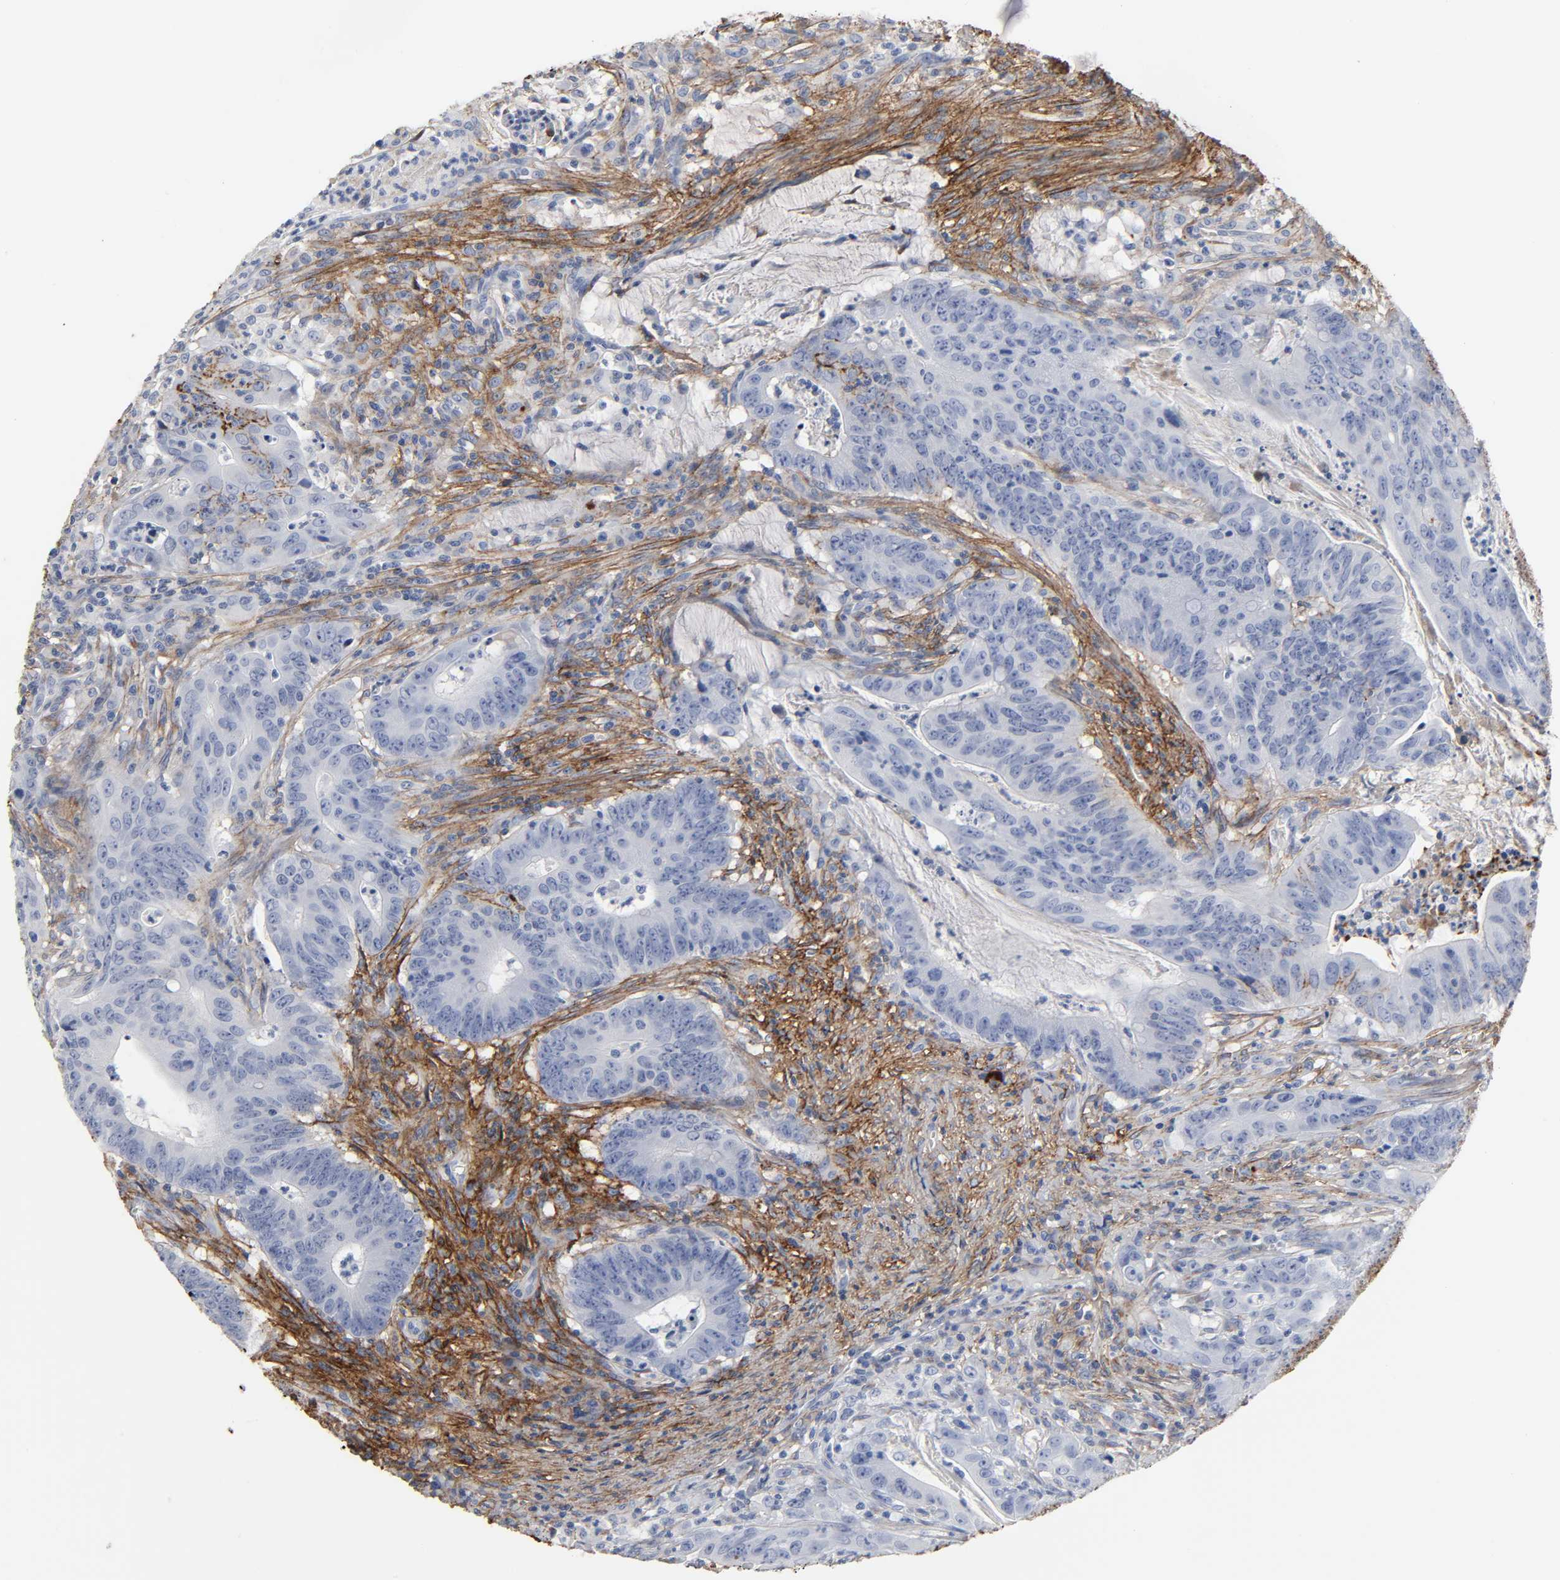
{"staining": {"intensity": "negative", "quantity": "none", "location": "none"}, "tissue": "colorectal cancer", "cell_type": "Tumor cells", "image_type": "cancer", "snomed": [{"axis": "morphology", "description": "Adenocarcinoma, NOS"}, {"axis": "topography", "description": "Colon"}], "caption": "Immunohistochemical staining of colorectal adenocarcinoma demonstrates no significant positivity in tumor cells.", "gene": "FBLN1", "patient": {"sex": "male", "age": 45}}